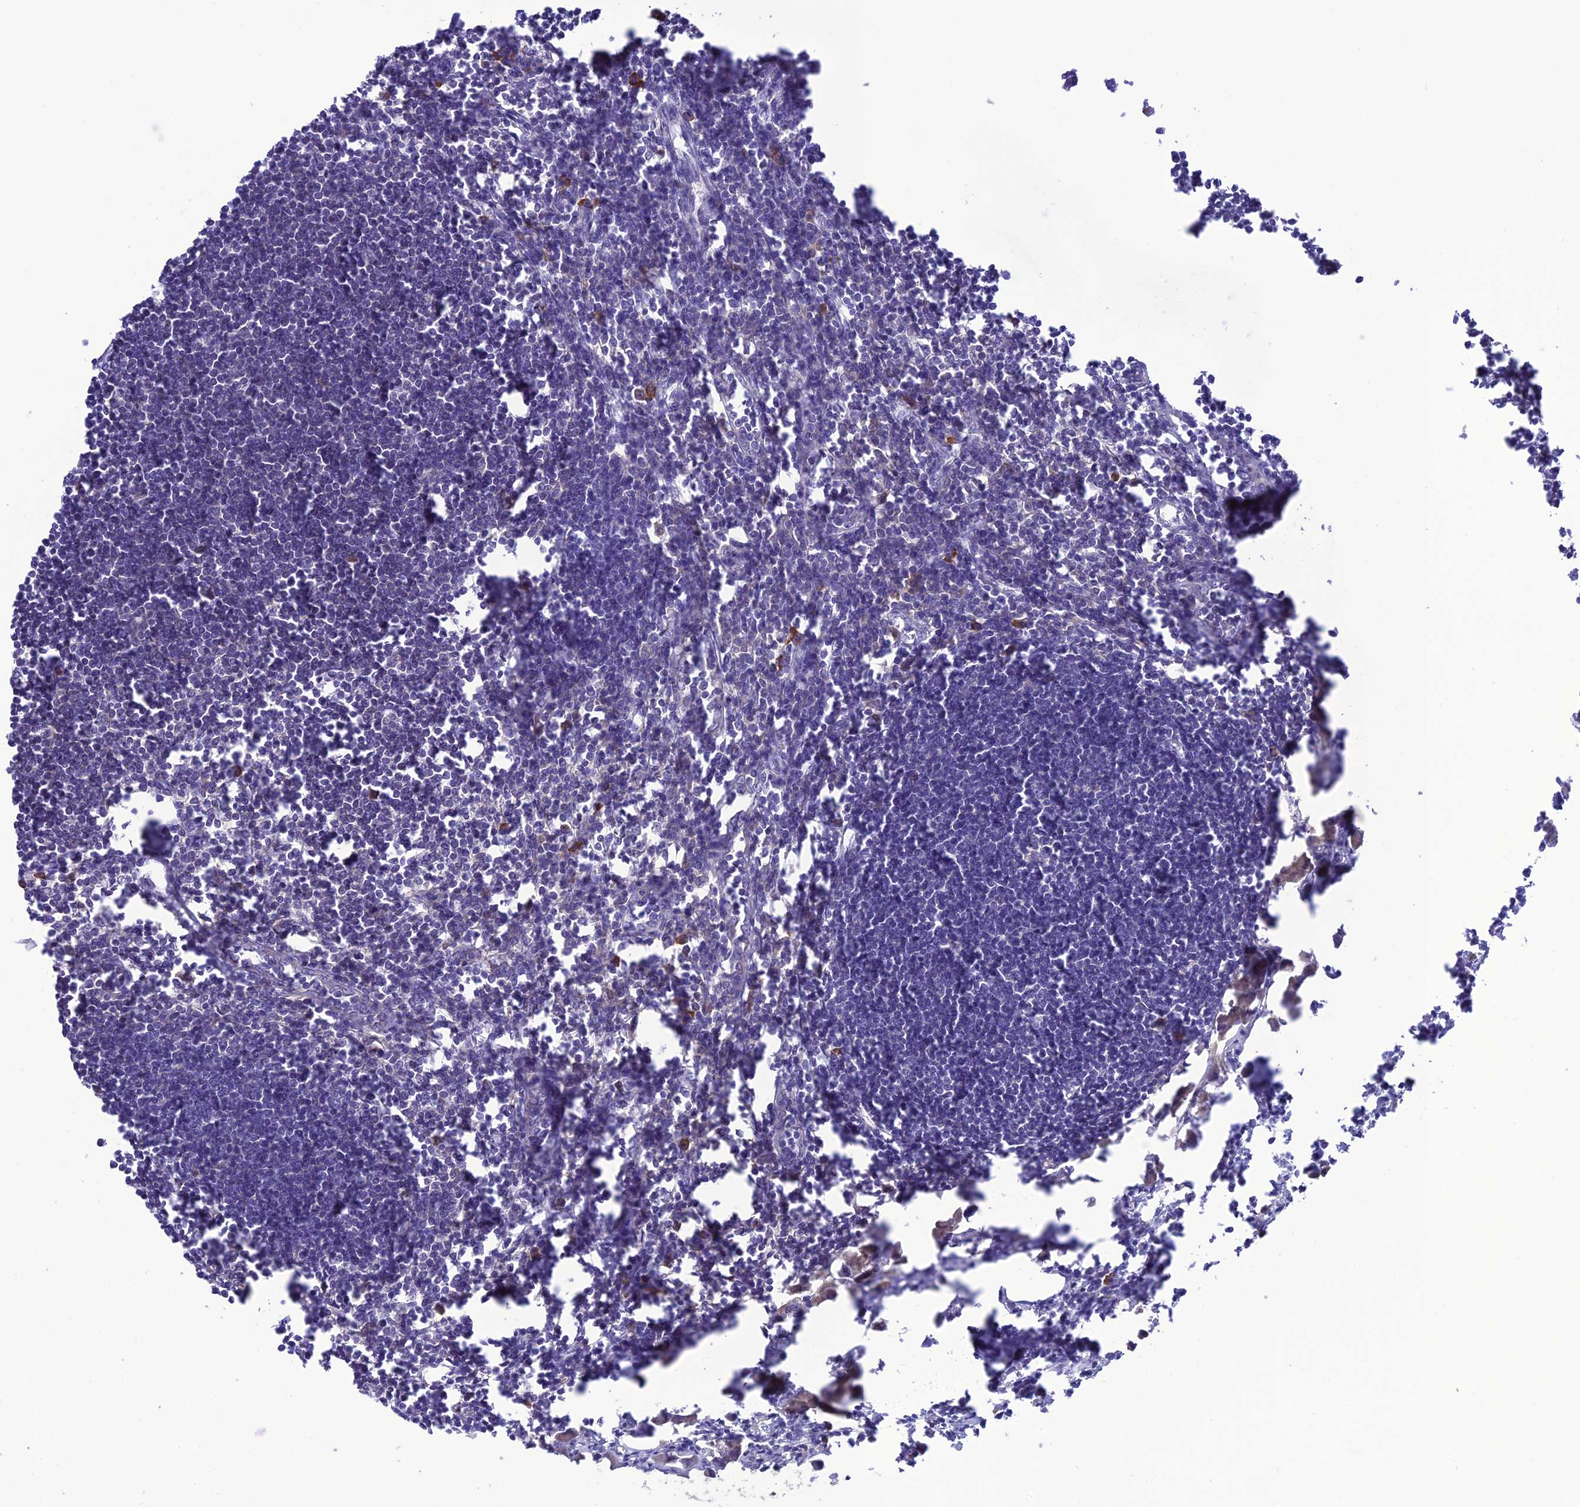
{"staining": {"intensity": "moderate", "quantity": "<25%", "location": "cytoplasmic/membranous"}, "tissue": "lymph node", "cell_type": "Non-germinal center cells", "image_type": "normal", "snomed": [{"axis": "morphology", "description": "Normal tissue, NOS"}, {"axis": "morphology", "description": "Malignant melanoma, Metastatic site"}, {"axis": "topography", "description": "Lymph node"}], "caption": "Immunohistochemistry (IHC) micrograph of unremarkable human lymph node stained for a protein (brown), which reveals low levels of moderate cytoplasmic/membranous positivity in about <25% of non-germinal center cells.", "gene": "RNF126", "patient": {"sex": "male", "age": 41}}